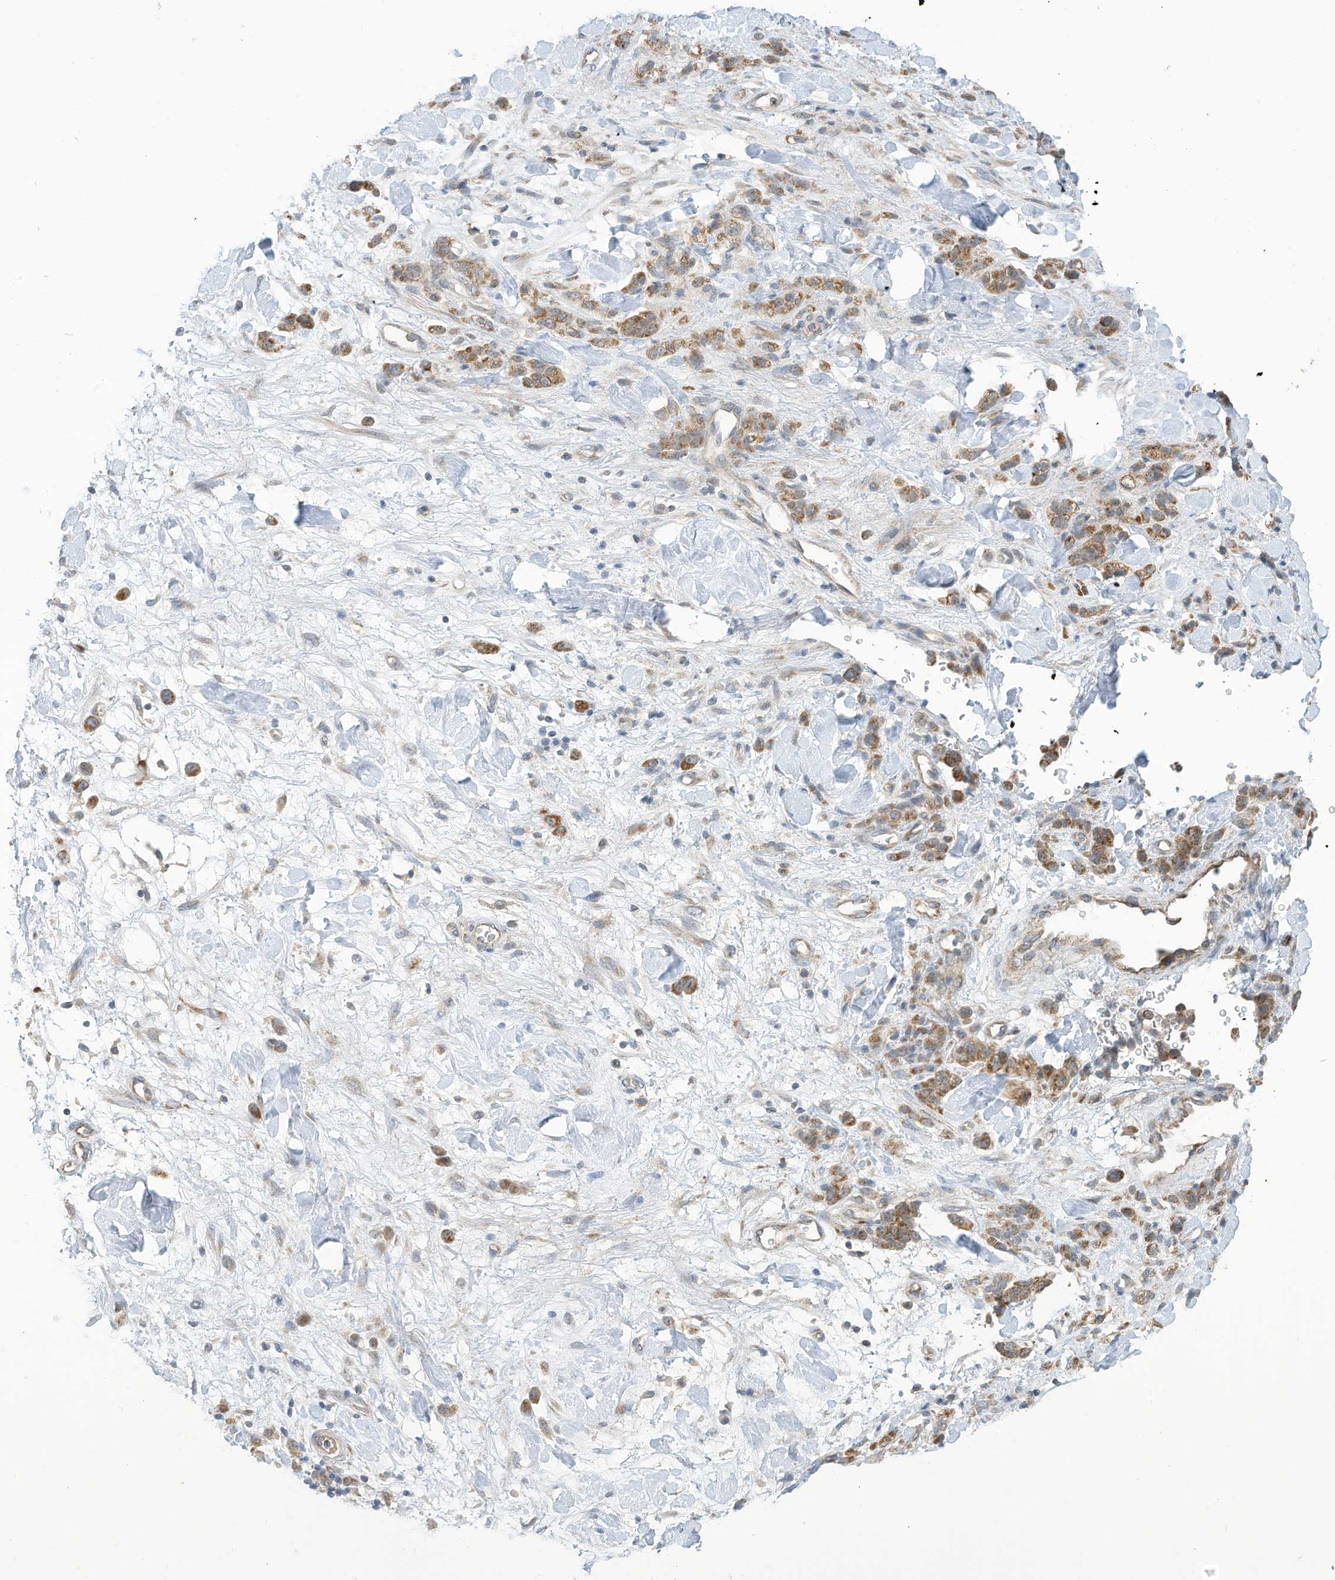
{"staining": {"intensity": "moderate", "quantity": ">75%", "location": "cytoplasmic/membranous"}, "tissue": "stomach cancer", "cell_type": "Tumor cells", "image_type": "cancer", "snomed": [{"axis": "morphology", "description": "Normal tissue, NOS"}, {"axis": "morphology", "description": "Adenocarcinoma, NOS"}, {"axis": "topography", "description": "Stomach"}], "caption": "This image exhibits immunohistochemistry staining of human adenocarcinoma (stomach), with medium moderate cytoplasmic/membranous expression in about >75% of tumor cells.", "gene": "SCGB1D2", "patient": {"sex": "male", "age": 82}}